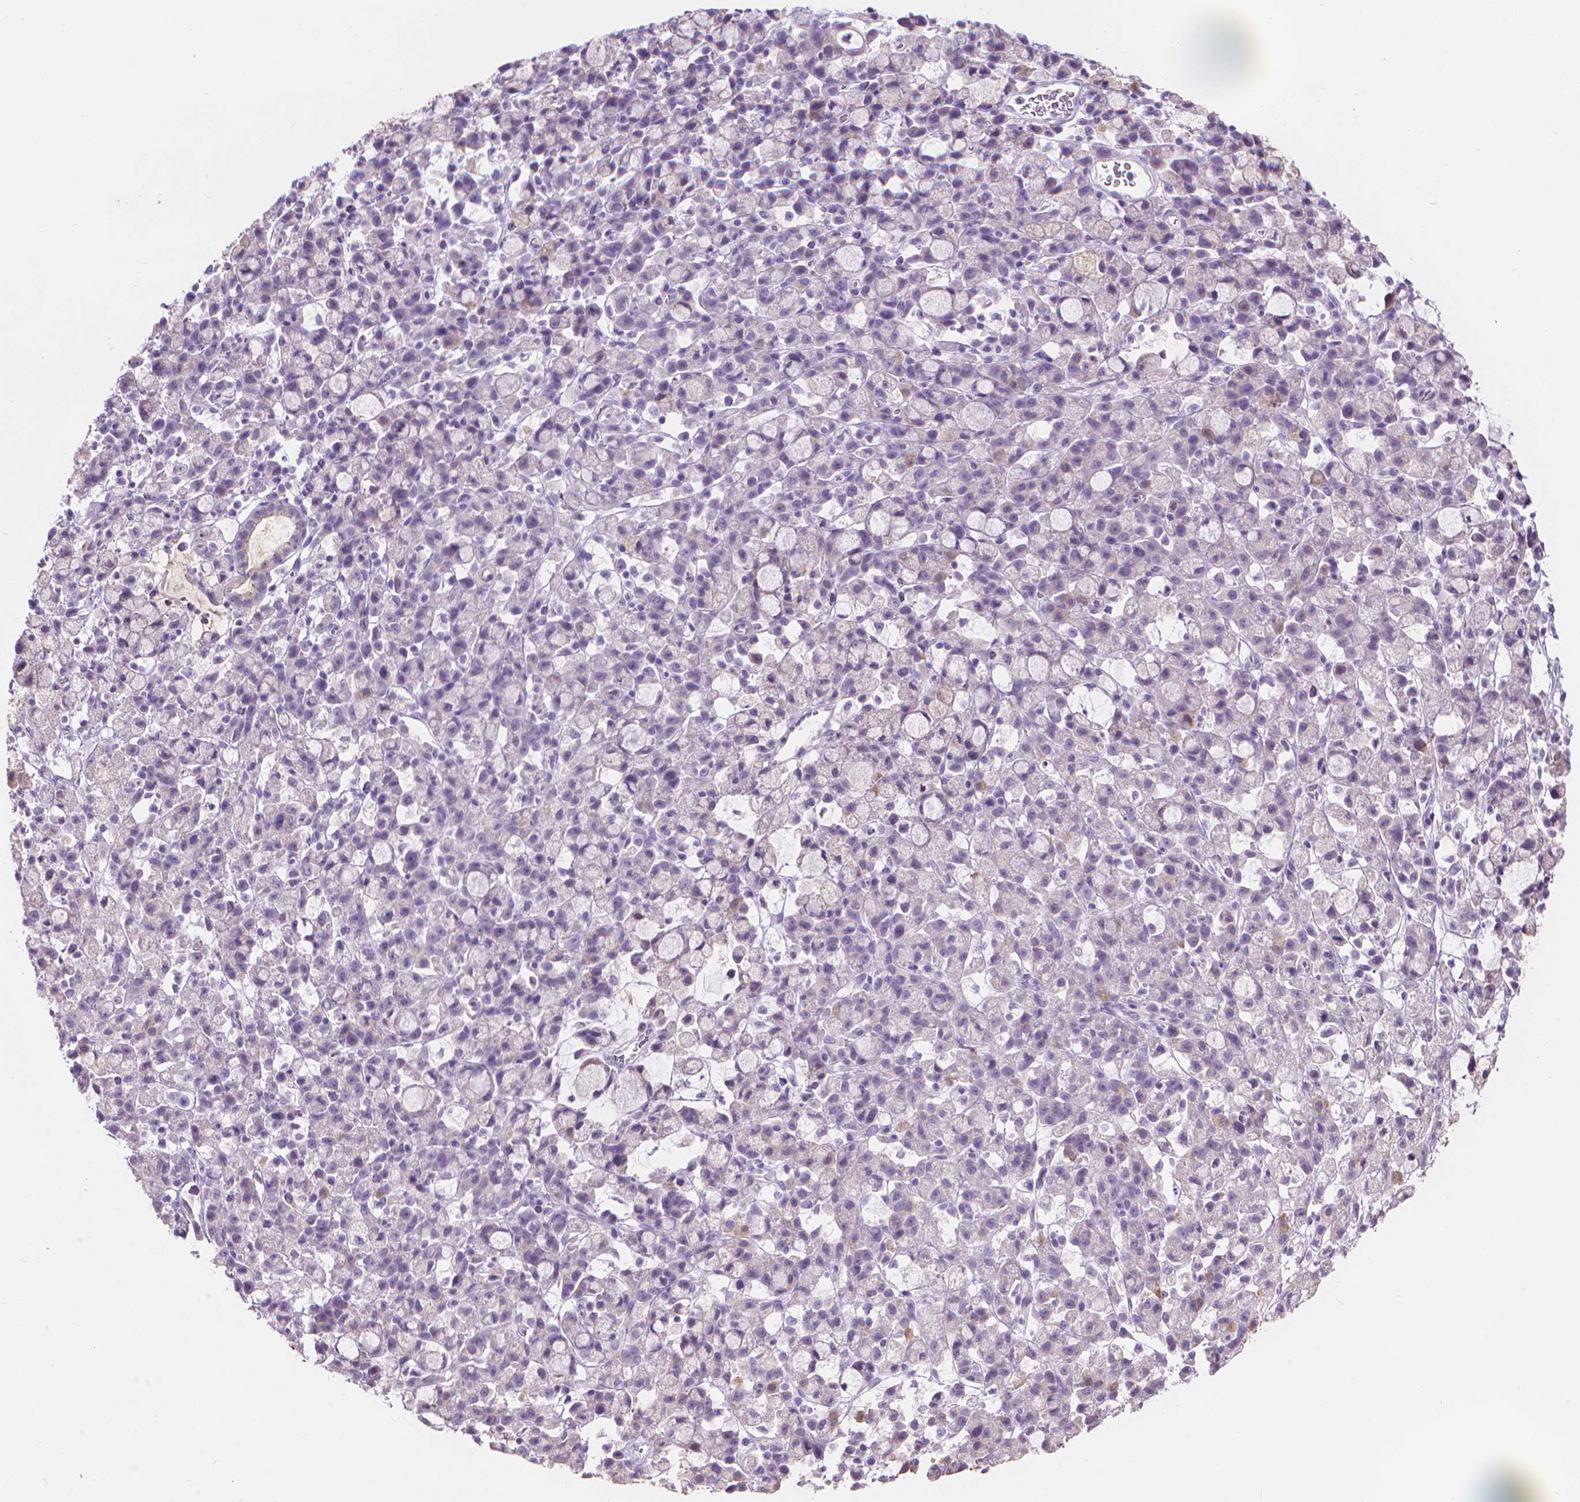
{"staining": {"intensity": "negative", "quantity": "none", "location": "none"}, "tissue": "stomach cancer", "cell_type": "Tumor cells", "image_type": "cancer", "snomed": [{"axis": "morphology", "description": "Adenocarcinoma, NOS"}, {"axis": "topography", "description": "Stomach"}], "caption": "Tumor cells are negative for brown protein staining in adenocarcinoma (stomach).", "gene": "CABCOCO1", "patient": {"sex": "male", "age": 58}}